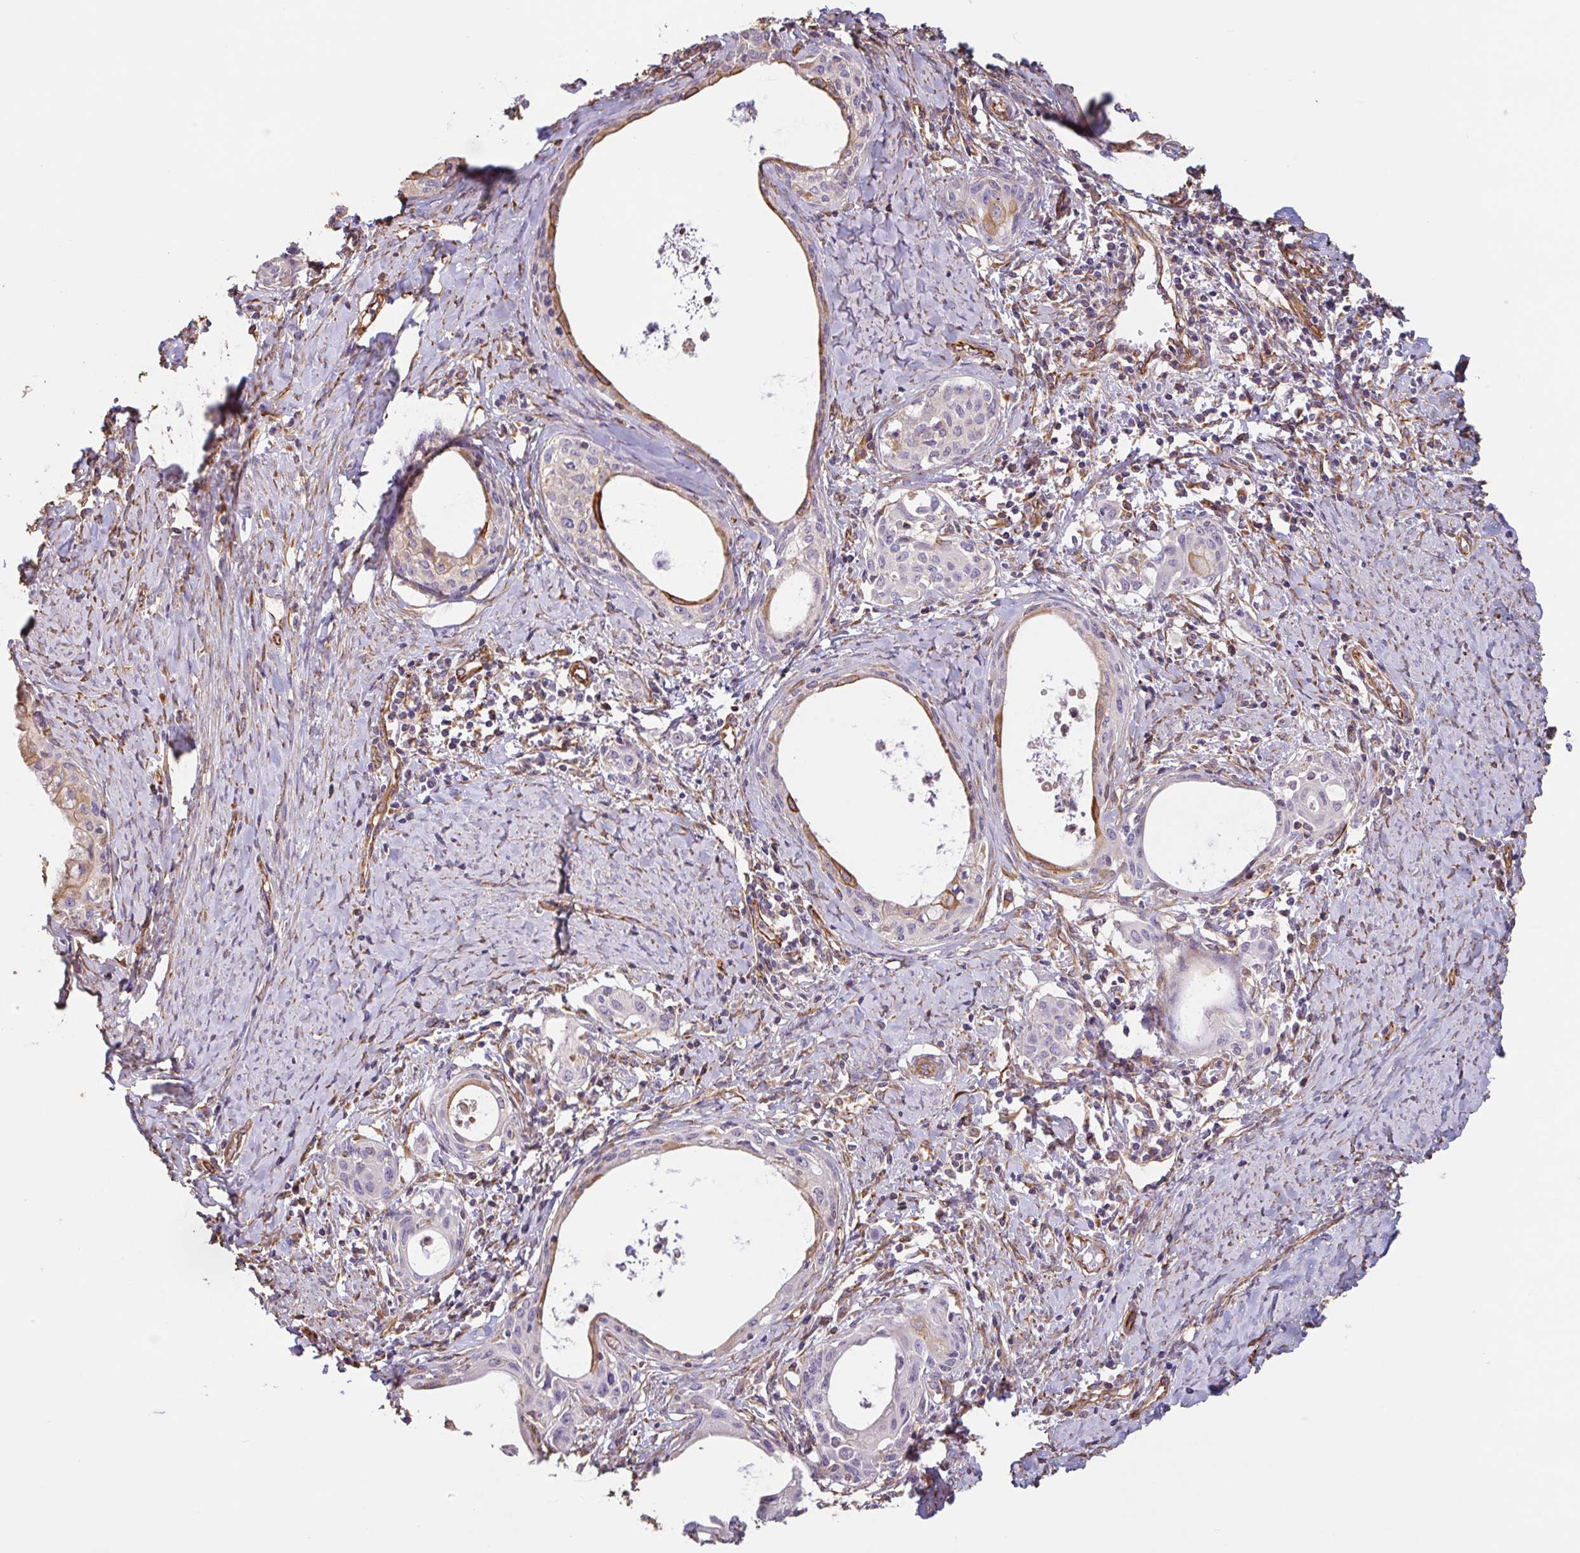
{"staining": {"intensity": "moderate", "quantity": "<25%", "location": "cytoplasmic/membranous"}, "tissue": "cervical cancer", "cell_type": "Tumor cells", "image_type": "cancer", "snomed": [{"axis": "morphology", "description": "Squamous cell carcinoma, NOS"}, {"axis": "morphology", "description": "Adenocarcinoma, NOS"}, {"axis": "topography", "description": "Cervix"}], "caption": "An immunohistochemistry (IHC) histopathology image of neoplastic tissue is shown. Protein staining in brown highlights moderate cytoplasmic/membranous positivity in squamous cell carcinoma (cervical) within tumor cells.", "gene": "ZNF790", "patient": {"sex": "female", "age": 52}}